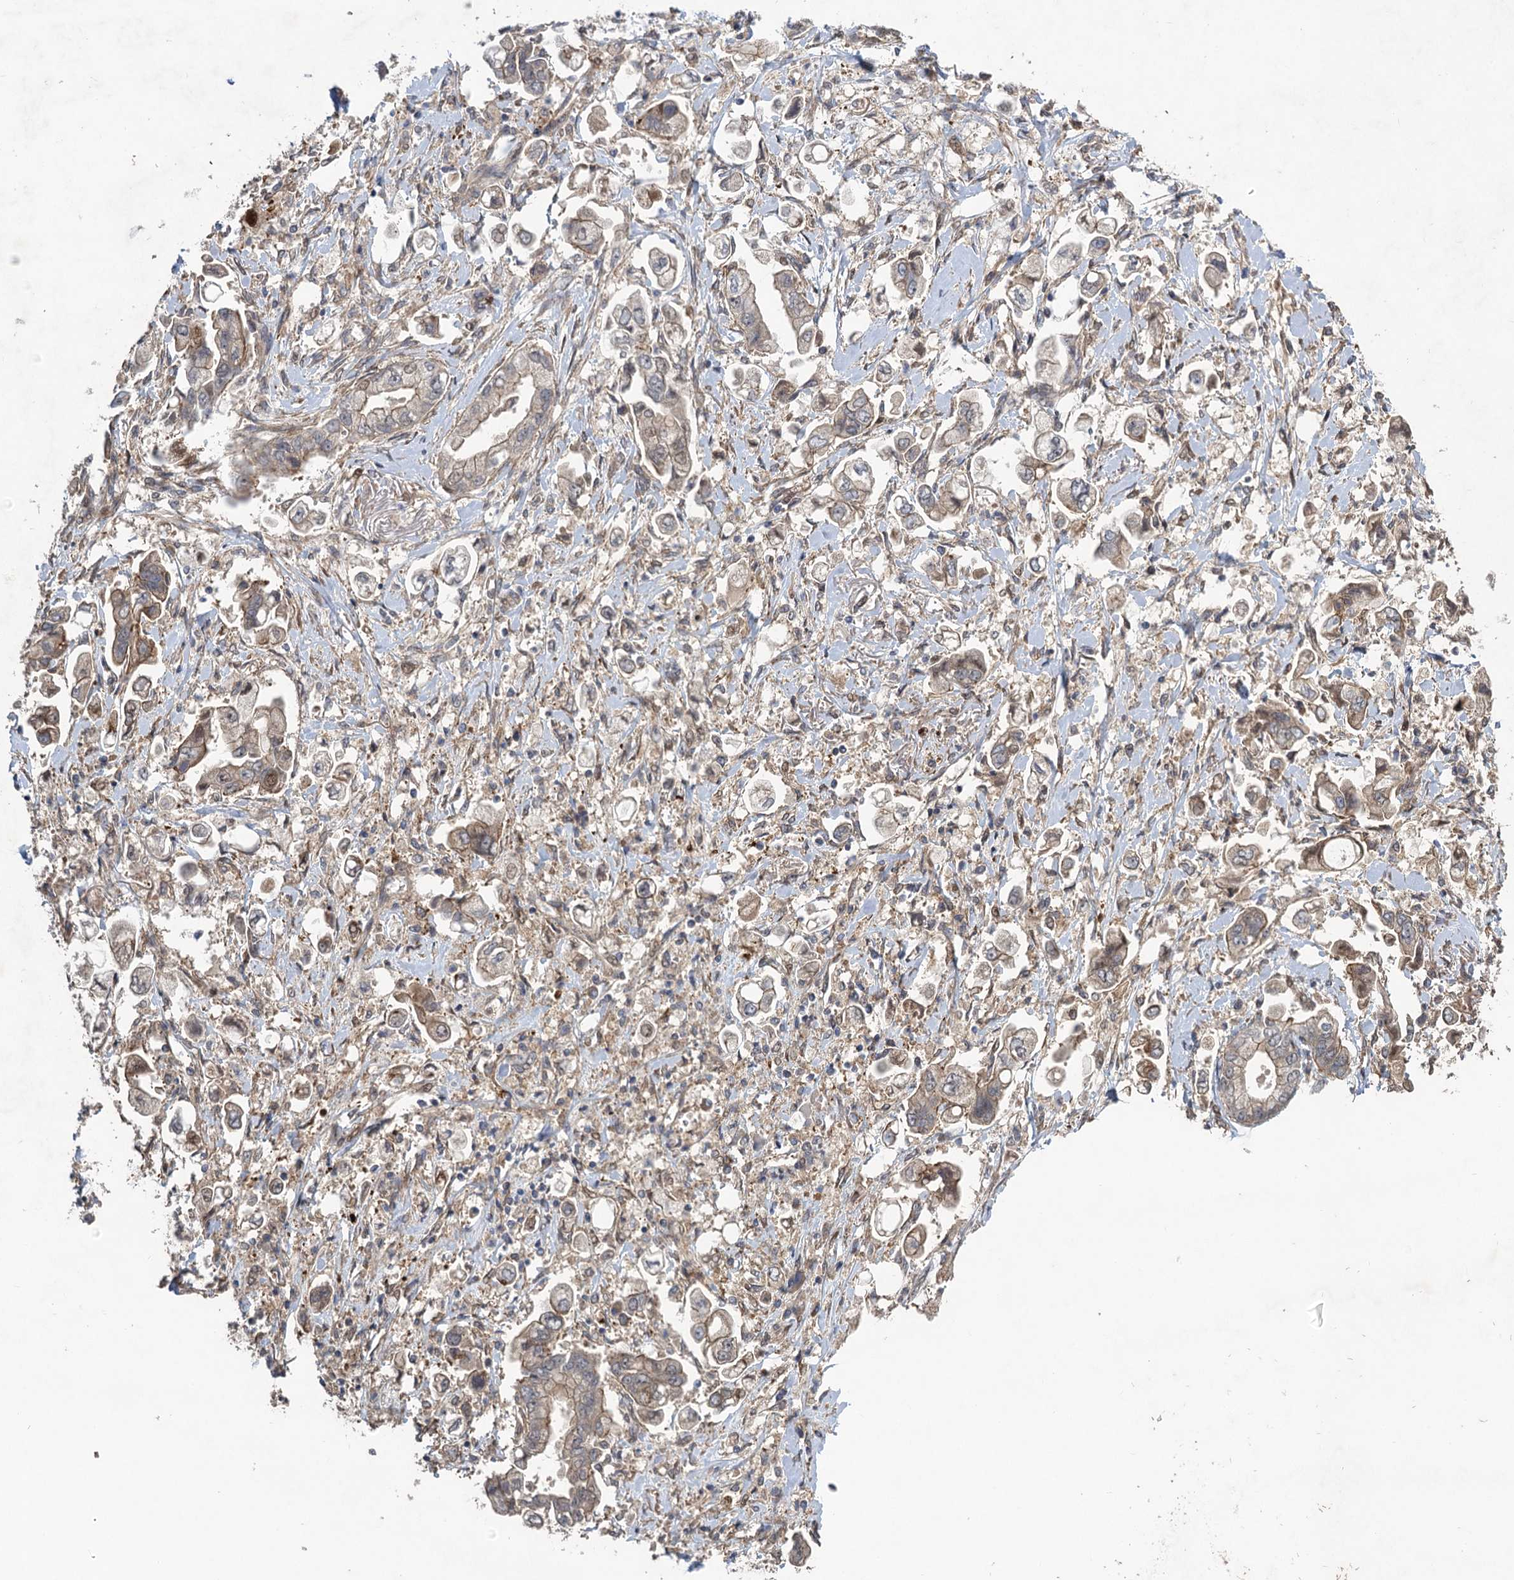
{"staining": {"intensity": "weak", "quantity": "25%-75%", "location": "cytoplasmic/membranous"}, "tissue": "stomach cancer", "cell_type": "Tumor cells", "image_type": "cancer", "snomed": [{"axis": "morphology", "description": "Adenocarcinoma, NOS"}, {"axis": "topography", "description": "Stomach"}], "caption": "Protein expression analysis of stomach adenocarcinoma demonstrates weak cytoplasmic/membranous staining in approximately 25%-75% of tumor cells.", "gene": "NUDT22", "patient": {"sex": "male", "age": 62}}